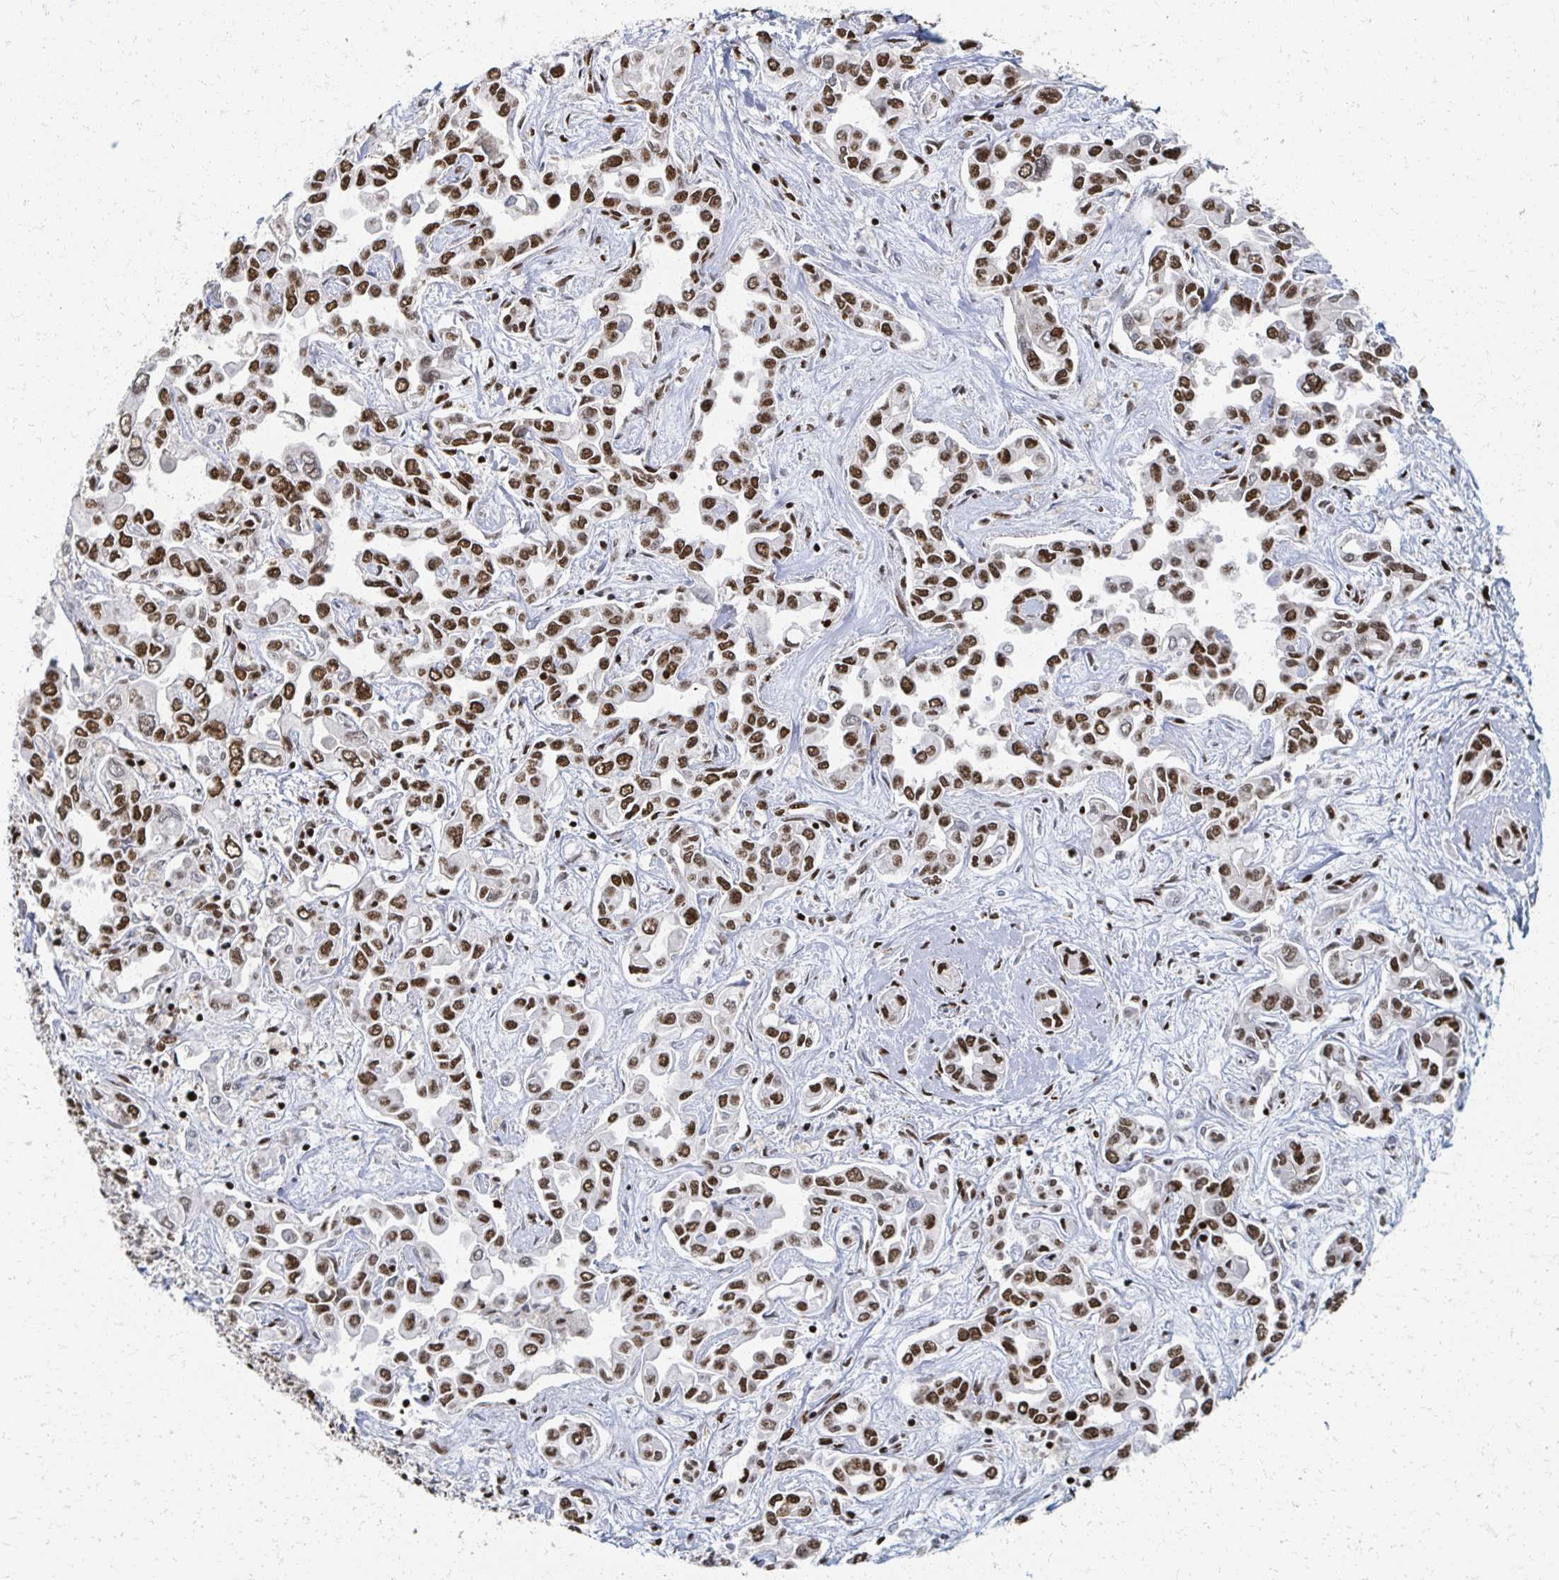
{"staining": {"intensity": "strong", "quantity": ">75%", "location": "nuclear"}, "tissue": "liver cancer", "cell_type": "Tumor cells", "image_type": "cancer", "snomed": [{"axis": "morphology", "description": "Cholangiocarcinoma"}, {"axis": "topography", "description": "Liver"}], "caption": "Liver cancer stained for a protein exhibits strong nuclear positivity in tumor cells.", "gene": "RBBP7", "patient": {"sex": "female", "age": 64}}